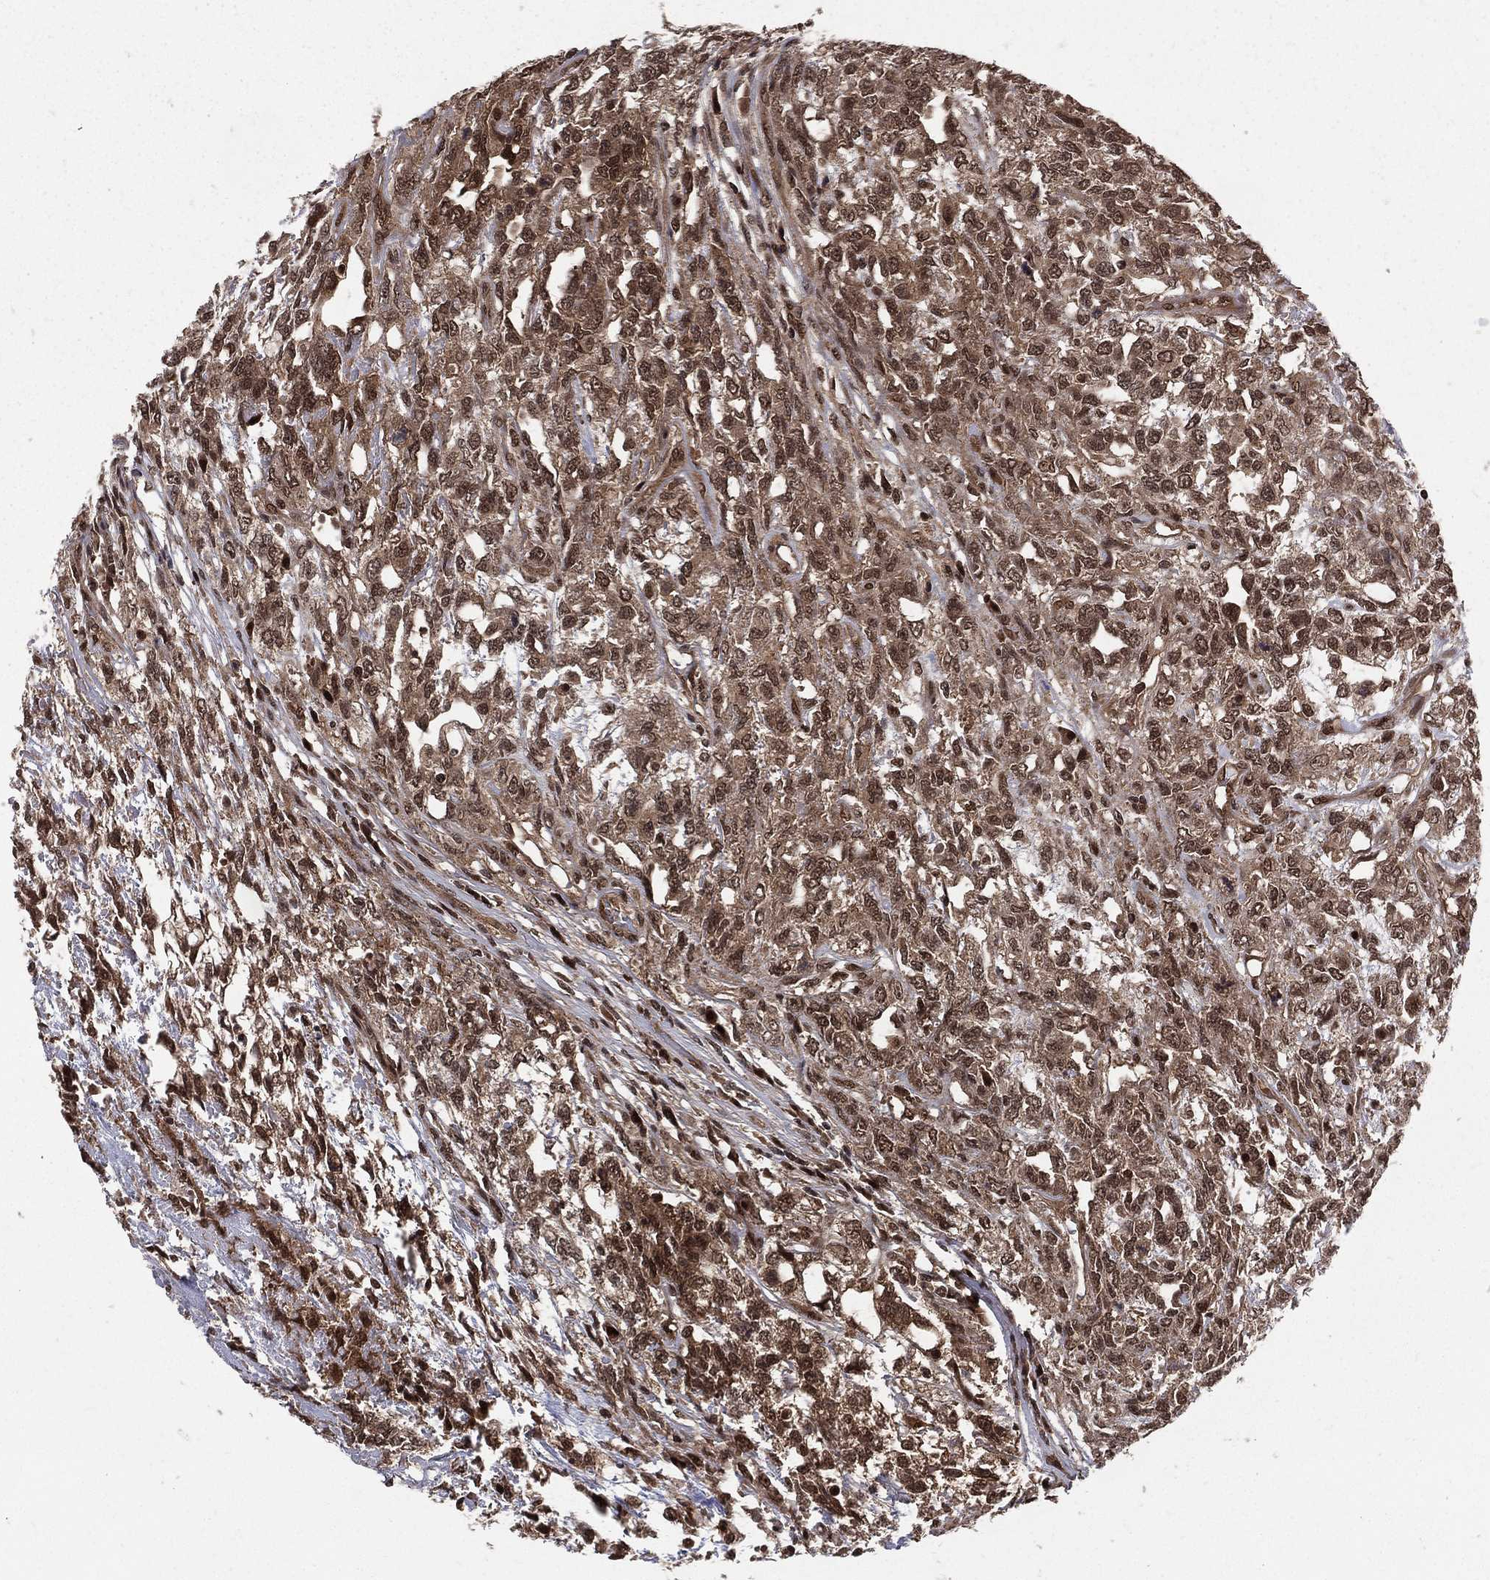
{"staining": {"intensity": "strong", "quantity": "25%-75%", "location": "cytoplasmic/membranous,nuclear"}, "tissue": "testis cancer", "cell_type": "Tumor cells", "image_type": "cancer", "snomed": [{"axis": "morphology", "description": "Seminoma, NOS"}, {"axis": "topography", "description": "Testis"}], "caption": "Protein expression analysis of testis cancer shows strong cytoplasmic/membranous and nuclear expression in about 25%-75% of tumor cells. The staining was performed using DAB (3,3'-diaminobenzidine), with brown indicating positive protein expression. Nuclei are stained blue with hematoxylin.", "gene": "COPS4", "patient": {"sex": "male", "age": 52}}